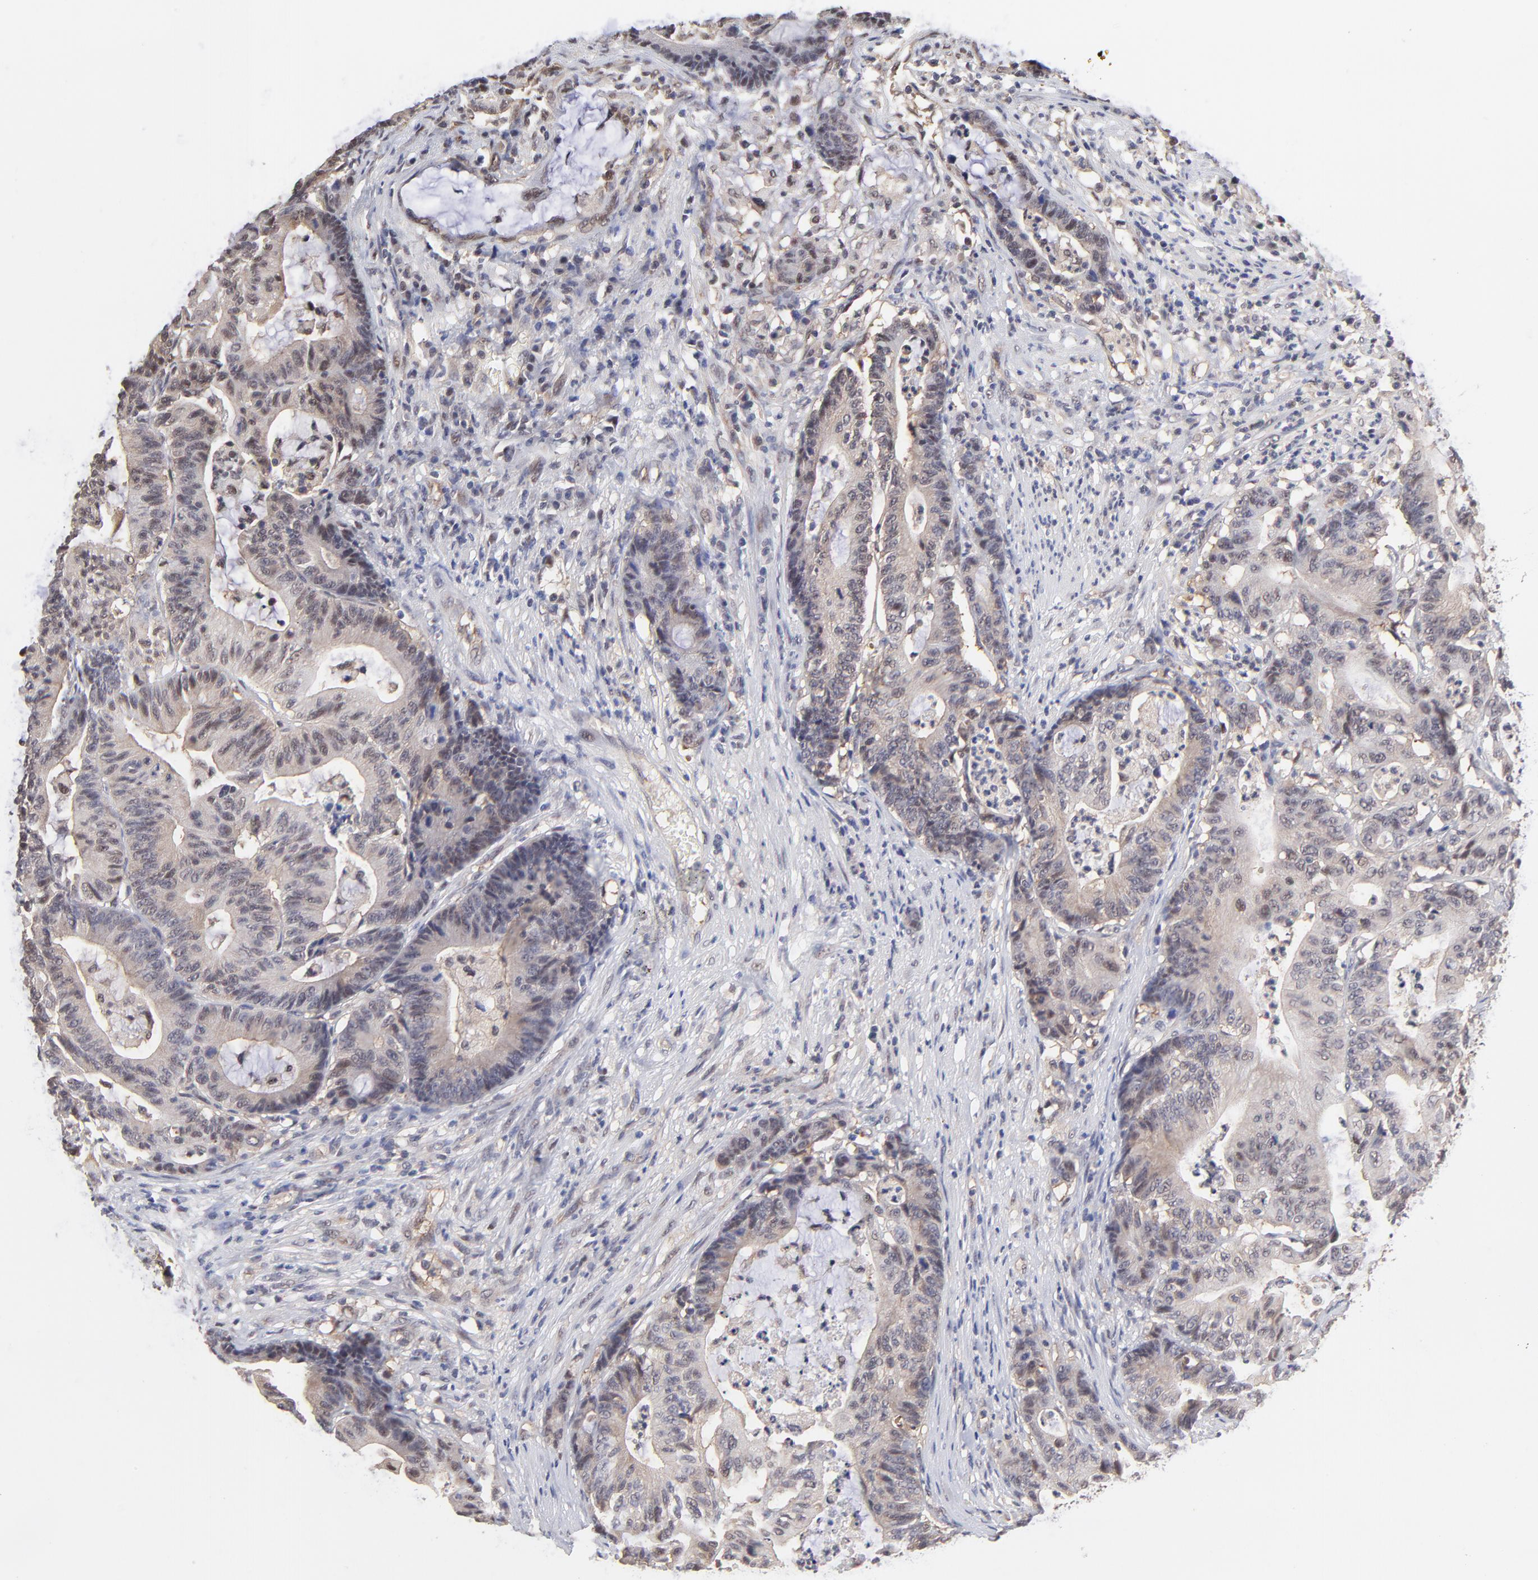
{"staining": {"intensity": "weak", "quantity": ">75%", "location": "cytoplasmic/membranous"}, "tissue": "colorectal cancer", "cell_type": "Tumor cells", "image_type": "cancer", "snomed": [{"axis": "morphology", "description": "Adenocarcinoma, NOS"}, {"axis": "topography", "description": "Colon"}], "caption": "Colorectal cancer (adenocarcinoma) tissue exhibits weak cytoplasmic/membranous positivity in about >75% of tumor cells", "gene": "PSMC4", "patient": {"sex": "female", "age": 84}}